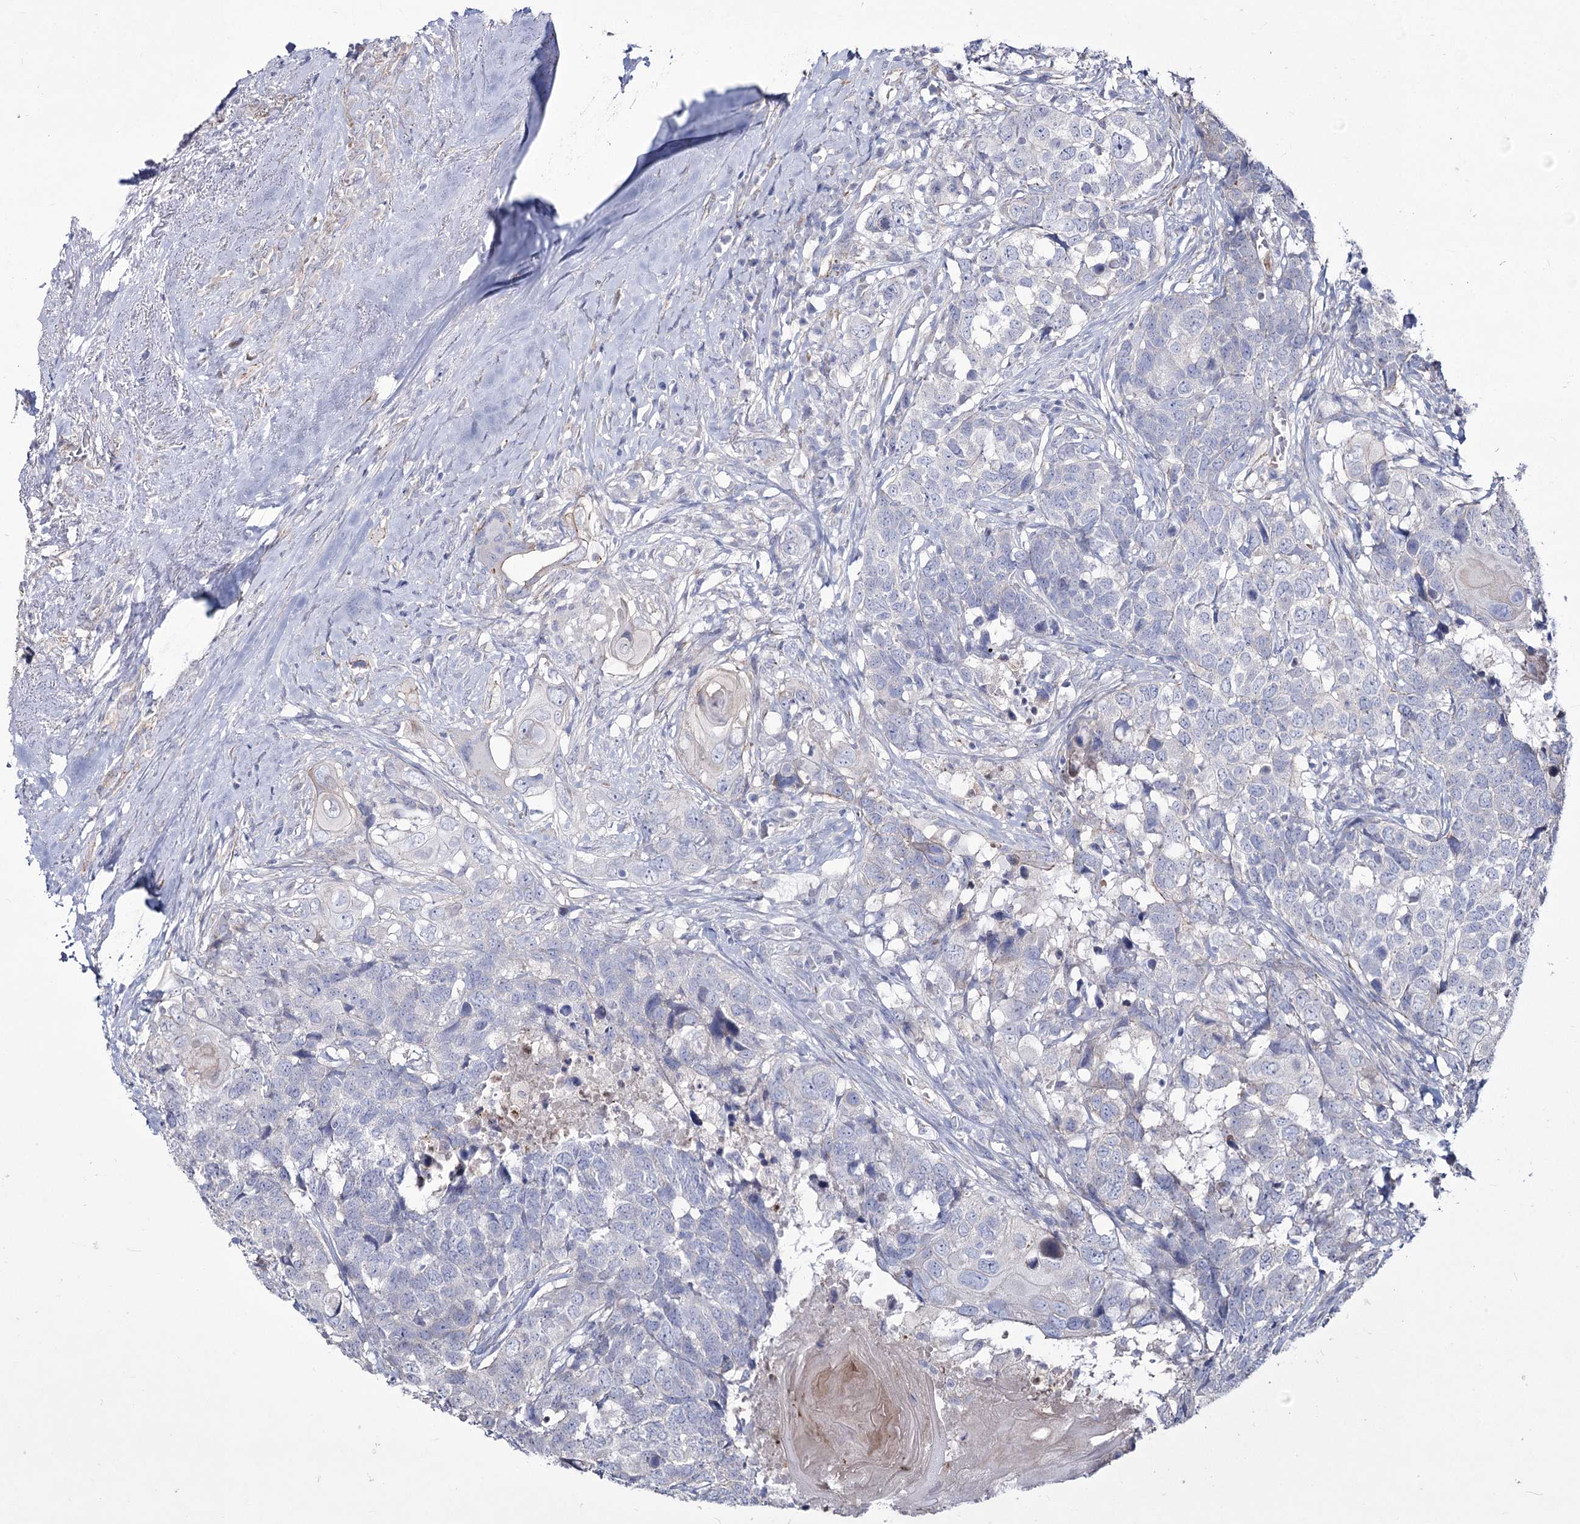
{"staining": {"intensity": "negative", "quantity": "none", "location": "none"}, "tissue": "head and neck cancer", "cell_type": "Tumor cells", "image_type": "cancer", "snomed": [{"axis": "morphology", "description": "Squamous cell carcinoma, NOS"}, {"axis": "topography", "description": "Head-Neck"}], "caption": "Histopathology image shows no protein expression in tumor cells of head and neck cancer tissue.", "gene": "ME3", "patient": {"sex": "male", "age": 66}}